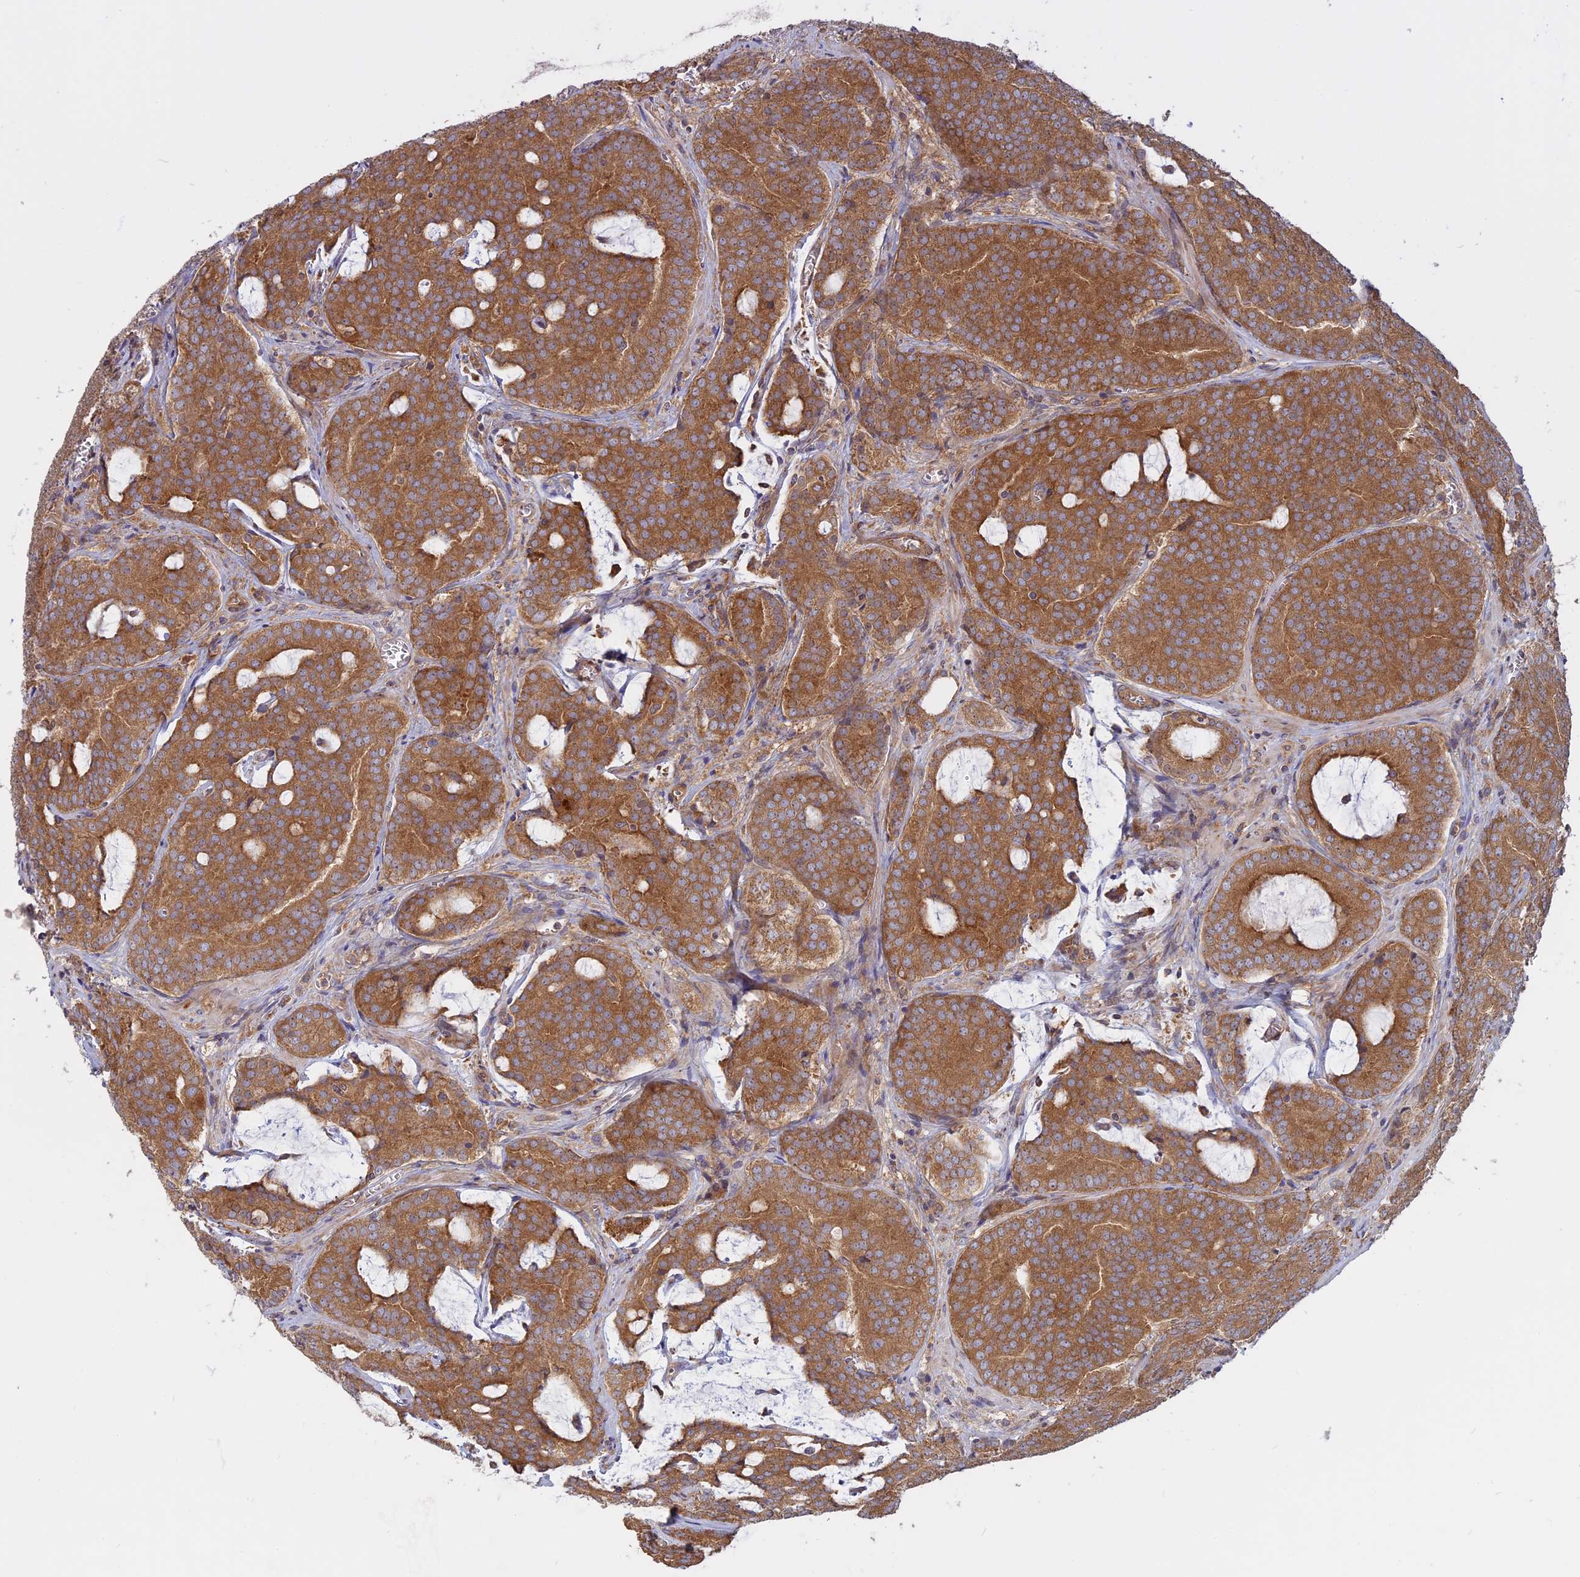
{"staining": {"intensity": "moderate", "quantity": ">75%", "location": "cytoplasmic/membranous"}, "tissue": "prostate cancer", "cell_type": "Tumor cells", "image_type": "cancer", "snomed": [{"axis": "morphology", "description": "Adenocarcinoma, High grade"}, {"axis": "topography", "description": "Prostate"}], "caption": "There is medium levels of moderate cytoplasmic/membranous positivity in tumor cells of high-grade adenocarcinoma (prostate), as demonstrated by immunohistochemical staining (brown color).", "gene": "TMEM208", "patient": {"sex": "male", "age": 55}}